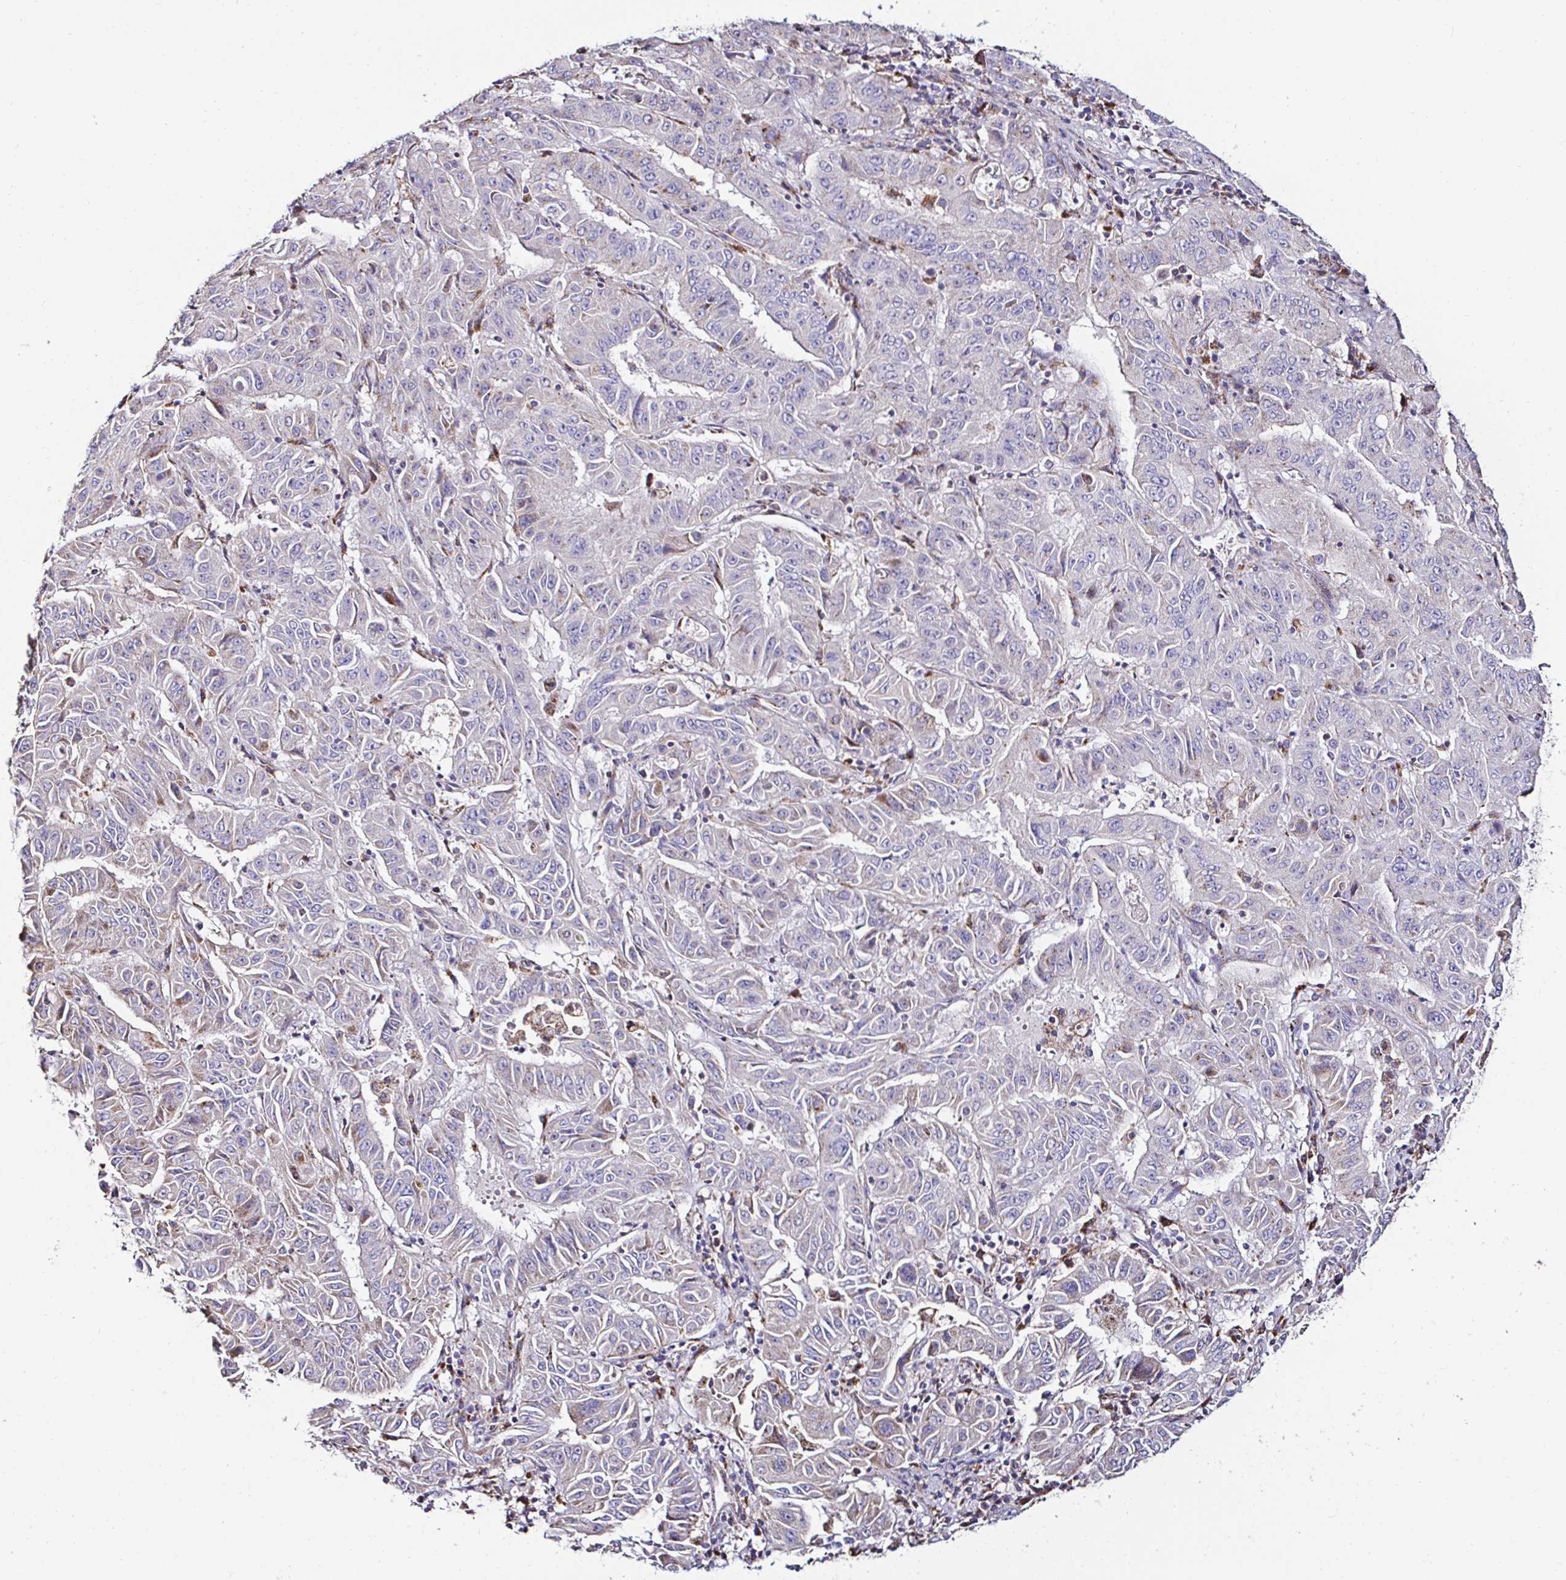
{"staining": {"intensity": "weak", "quantity": "<25%", "location": "cytoplasmic/membranous"}, "tissue": "pancreatic cancer", "cell_type": "Tumor cells", "image_type": "cancer", "snomed": [{"axis": "morphology", "description": "Adenocarcinoma, NOS"}, {"axis": "topography", "description": "Pancreas"}], "caption": "The histopathology image exhibits no significant staining in tumor cells of pancreatic cancer. Nuclei are stained in blue.", "gene": "GALNS", "patient": {"sex": "male", "age": 63}}